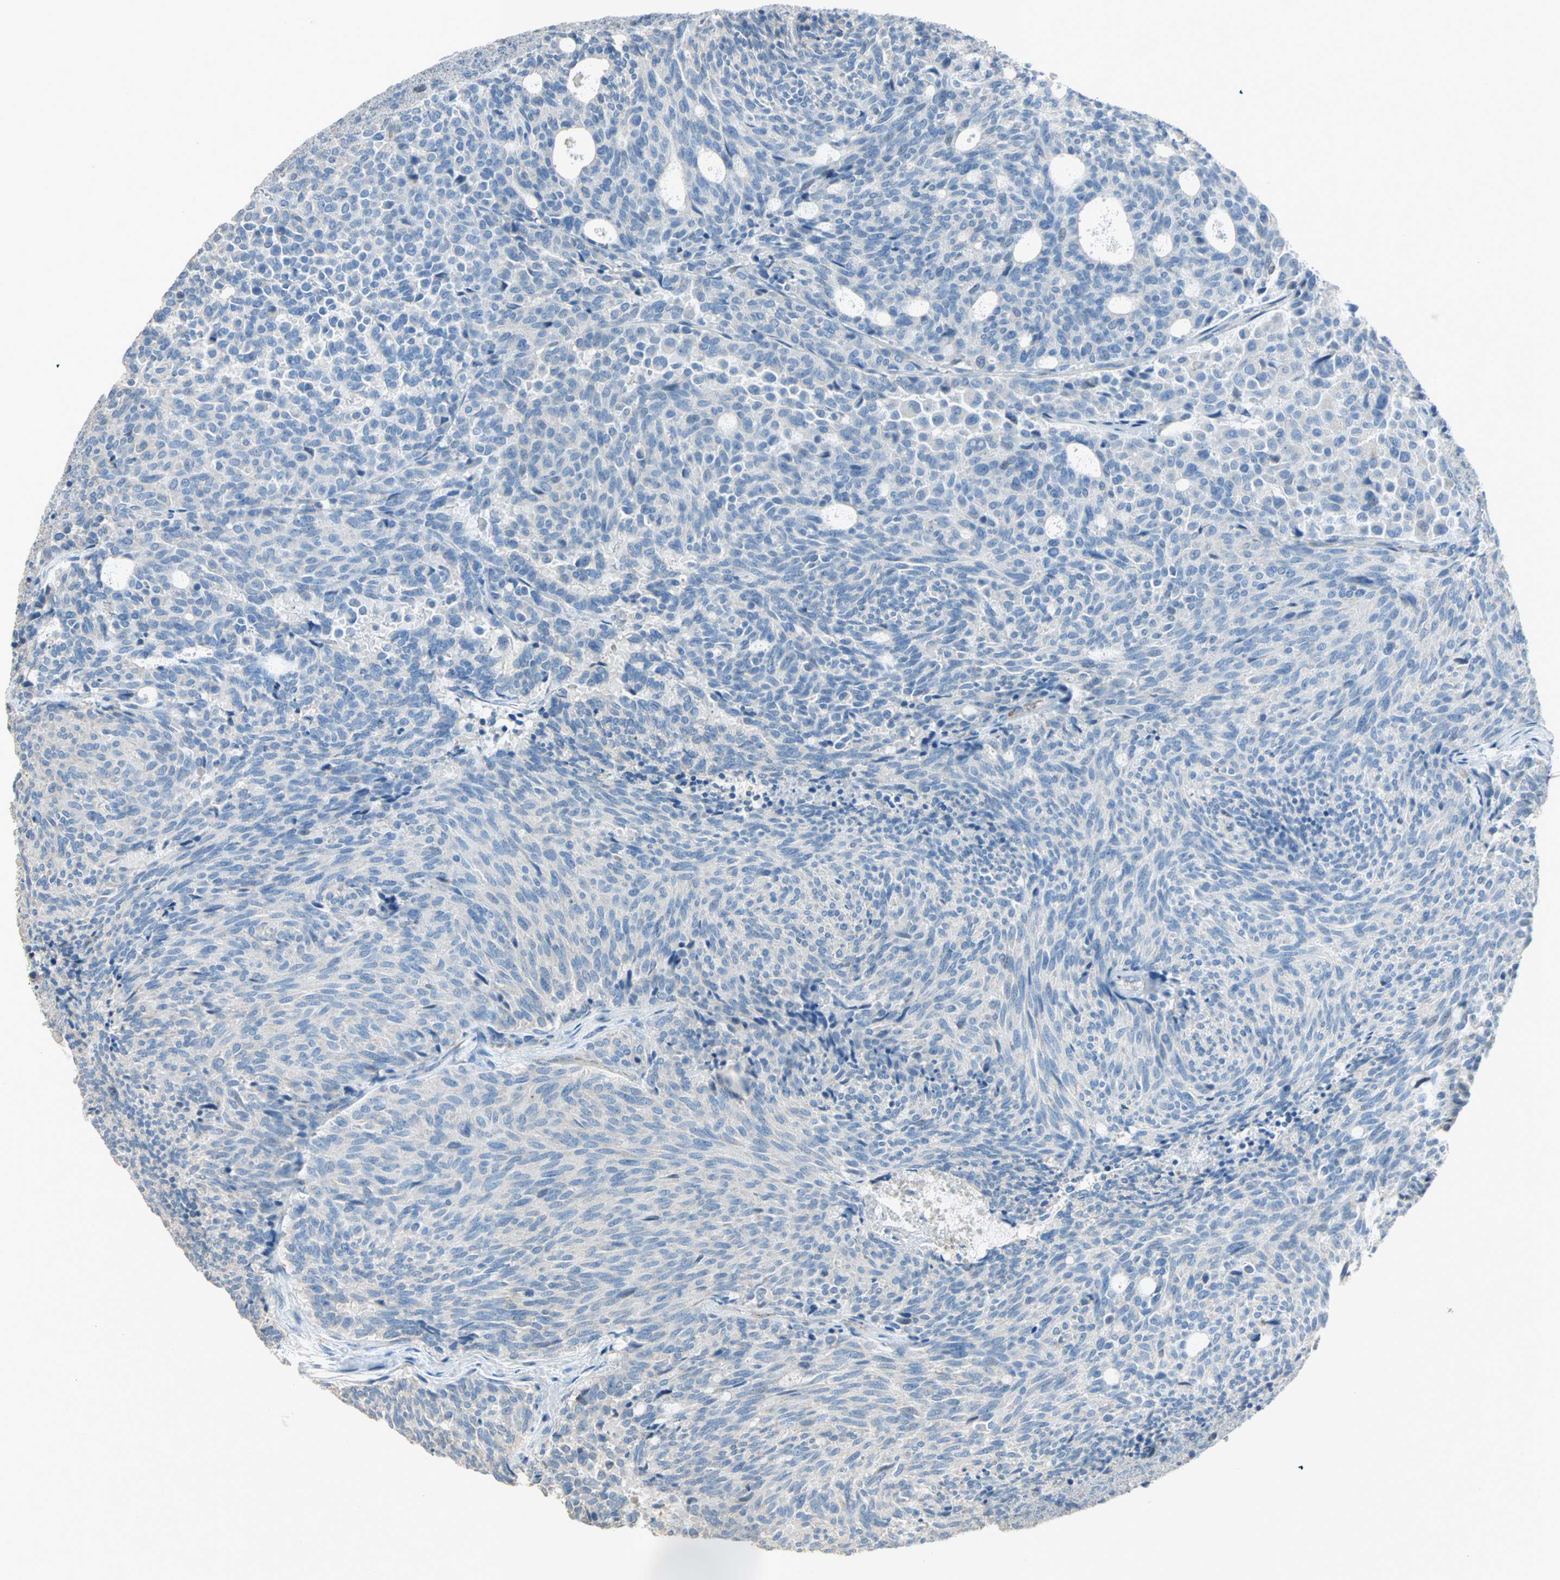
{"staining": {"intensity": "negative", "quantity": "none", "location": "none"}, "tissue": "carcinoid", "cell_type": "Tumor cells", "image_type": "cancer", "snomed": [{"axis": "morphology", "description": "Carcinoid, malignant, NOS"}, {"axis": "topography", "description": "Pancreas"}], "caption": "Immunohistochemistry (IHC) histopathology image of neoplastic tissue: human carcinoid stained with DAB shows no significant protein expression in tumor cells.", "gene": "ACVRL1", "patient": {"sex": "female", "age": 54}}